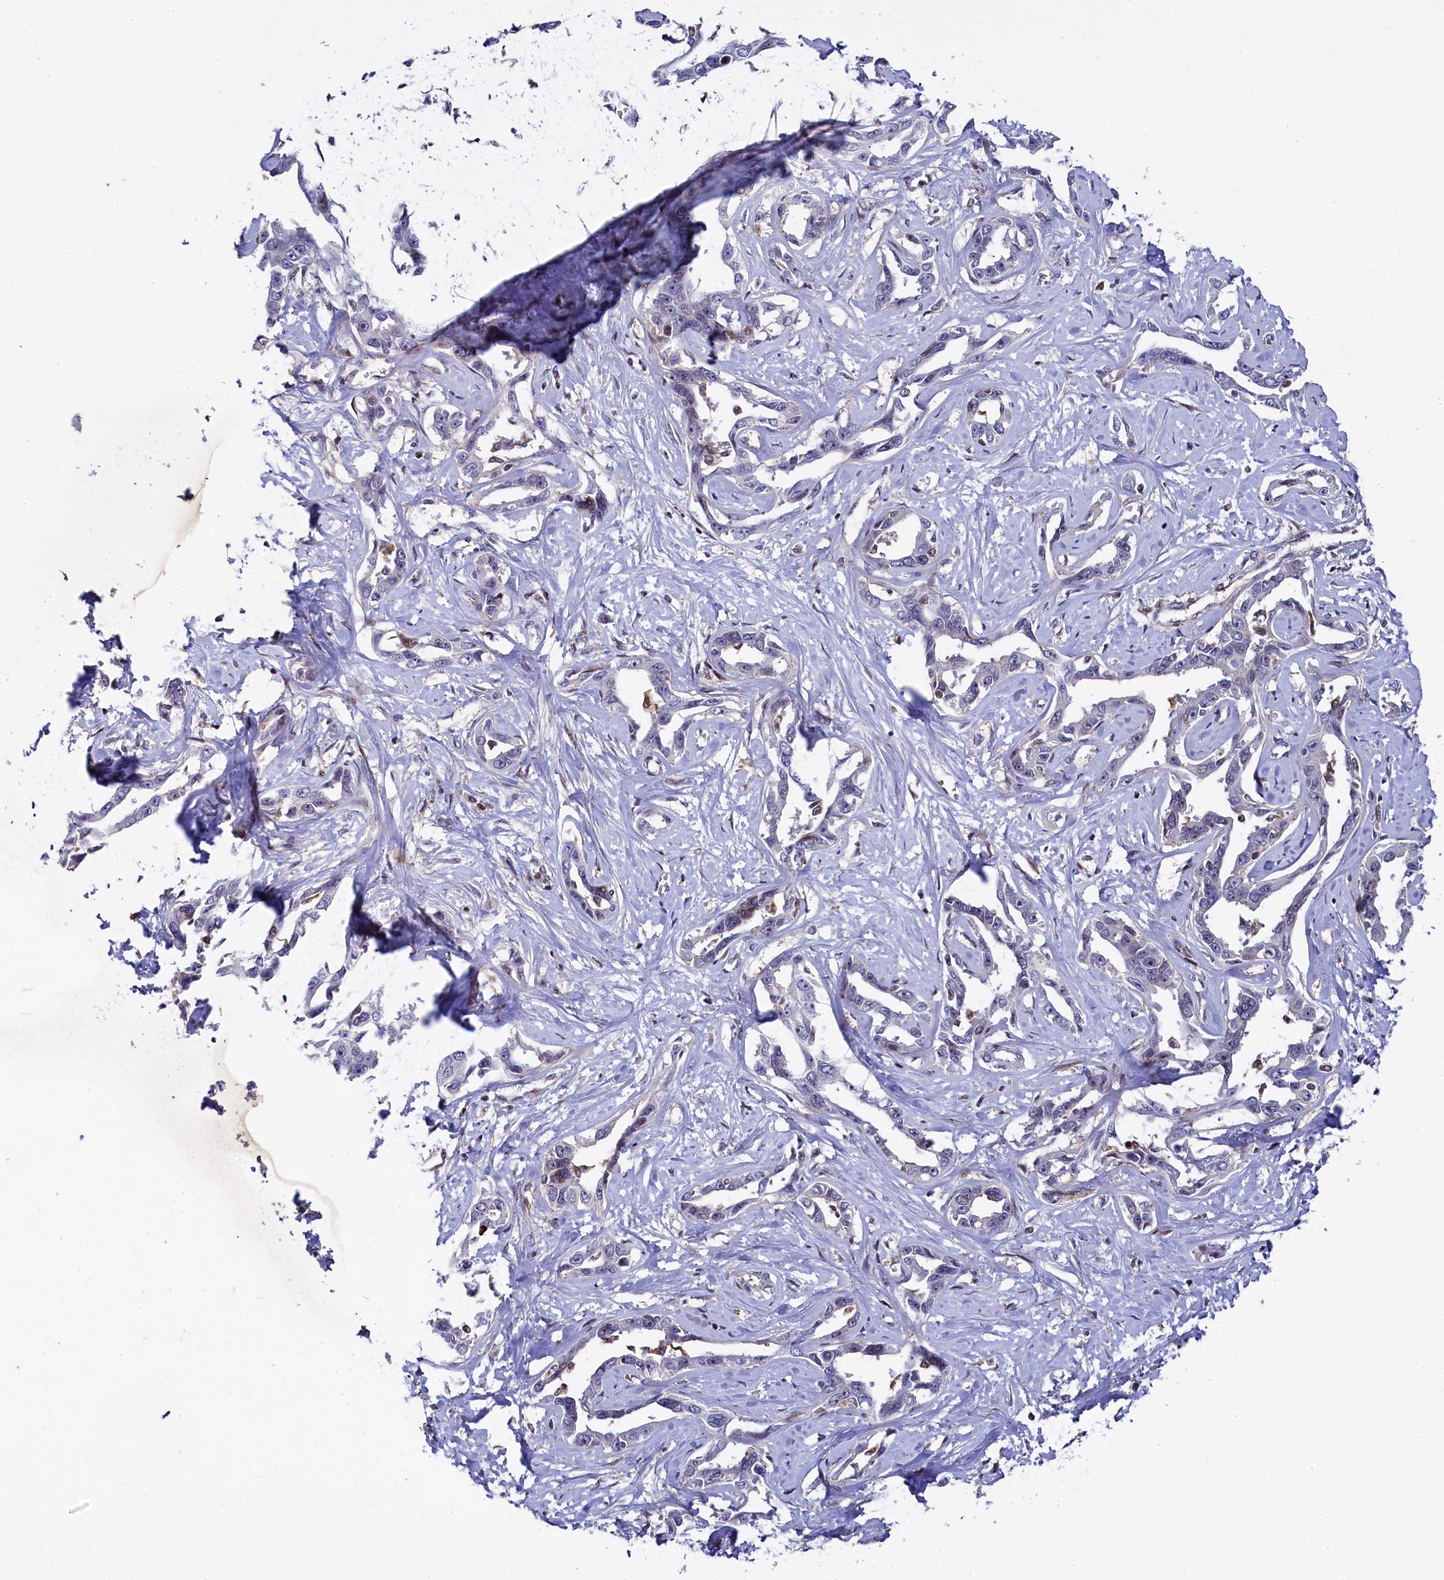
{"staining": {"intensity": "negative", "quantity": "none", "location": "none"}, "tissue": "liver cancer", "cell_type": "Tumor cells", "image_type": "cancer", "snomed": [{"axis": "morphology", "description": "Cholangiocarcinoma"}, {"axis": "topography", "description": "Liver"}], "caption": "The immunohistochemistry photomicrograph has no significant positivity in tumor cells of liver cancer (cholangiocarcinoma) tissue.", "gene": "TGDS", "patient": {"sex": "male", "age": 59}}